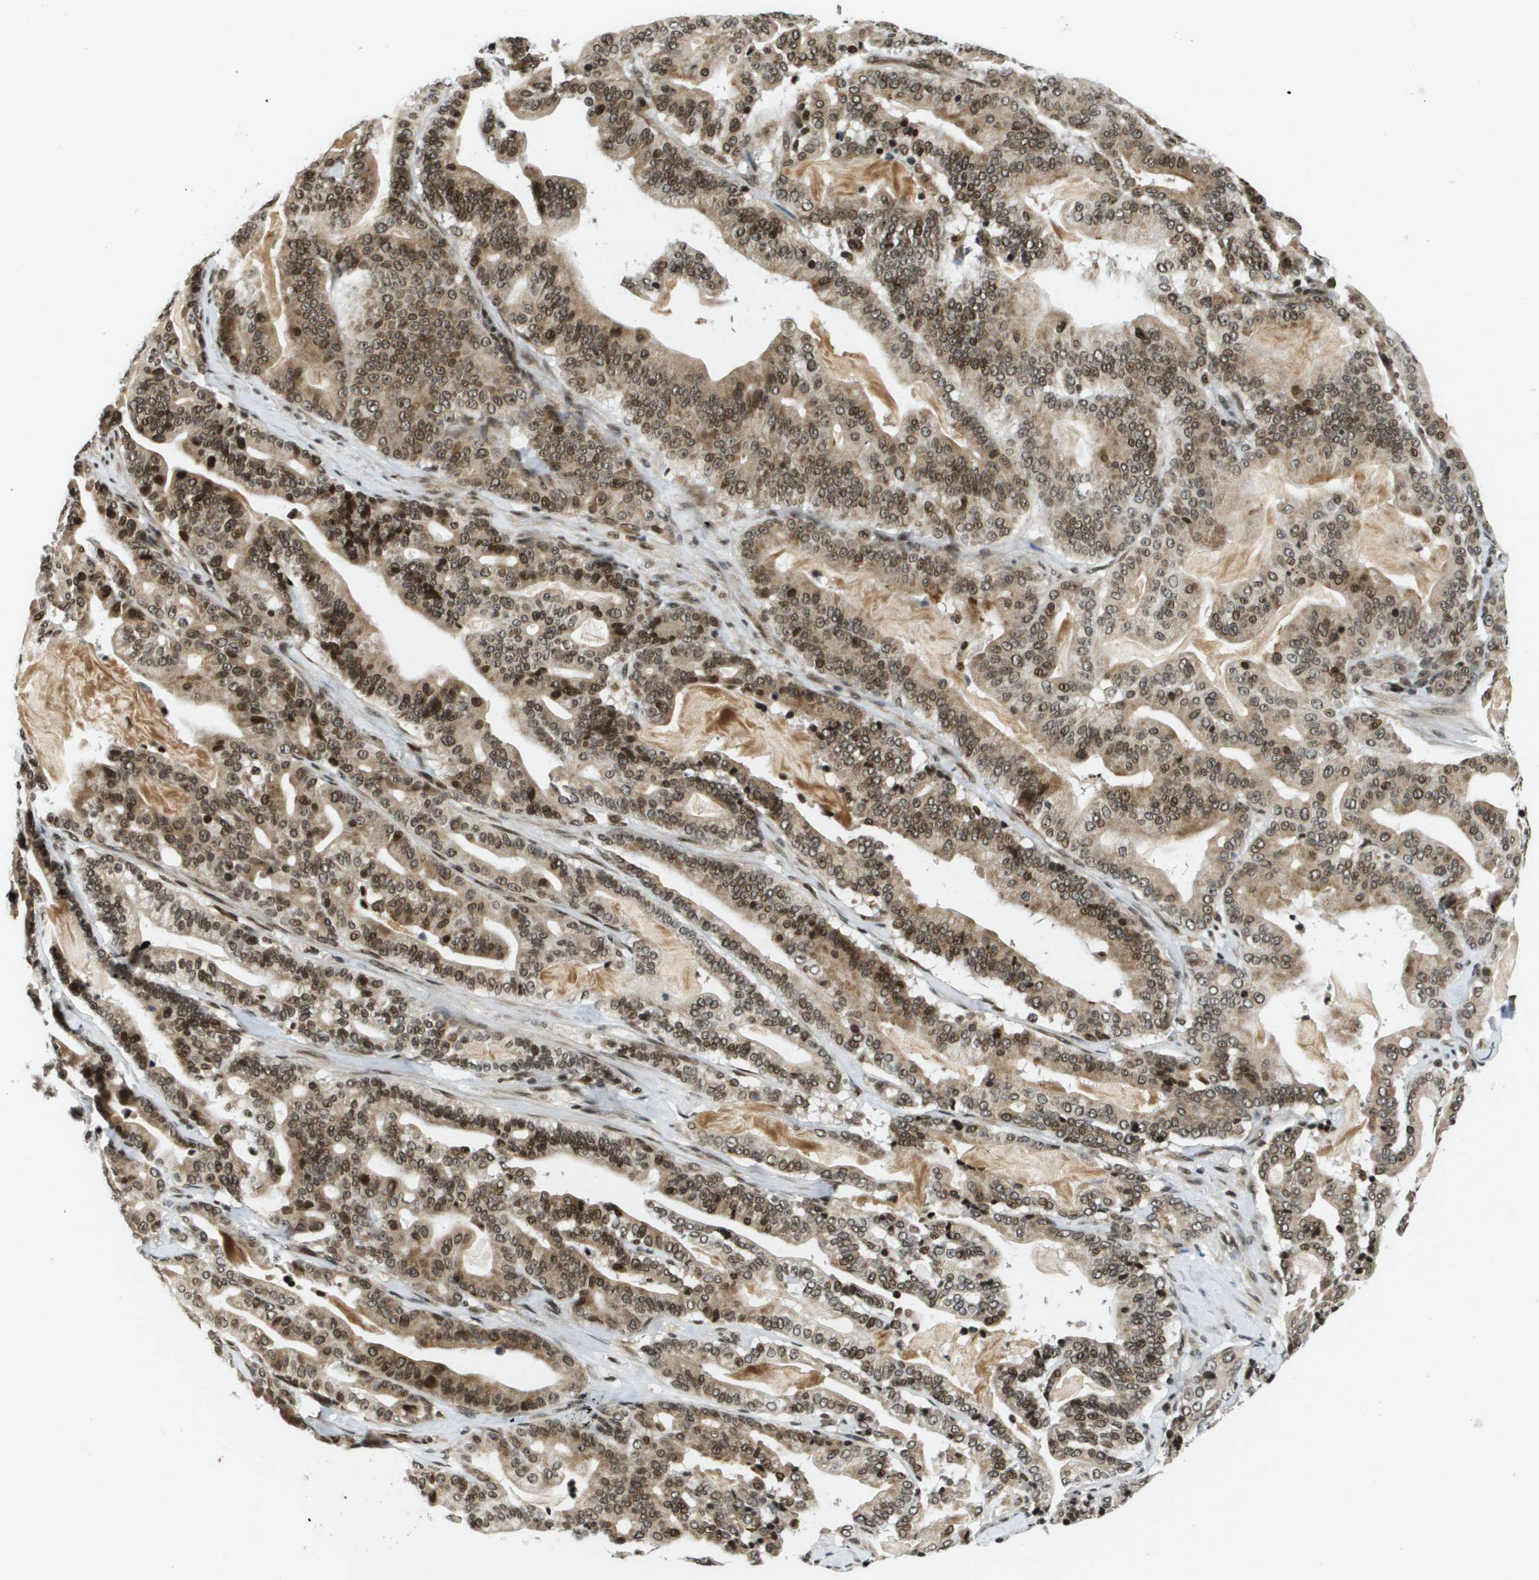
{"staining": {"intensity": "moderate", "quantity": ">75%", "location": "cytoplasmic/membranous,nuclear"}, "tissue": "pancreatic cancer", "cell_type": "Tumor cells", "image_type": "cancer", "snomed": [{"axis": "morphology", "description": "Adenocarcinoma, NOS"}, {"axis": "topography", "description": "Pancreas"}], "caption": "Tumor cells display moderate cytoplasmic/membranous and nuclear expression in about >75% of cells in pancreatic cancer.", "gene": "RECQL4", "patient": {"sex": "male", "age": 63}}